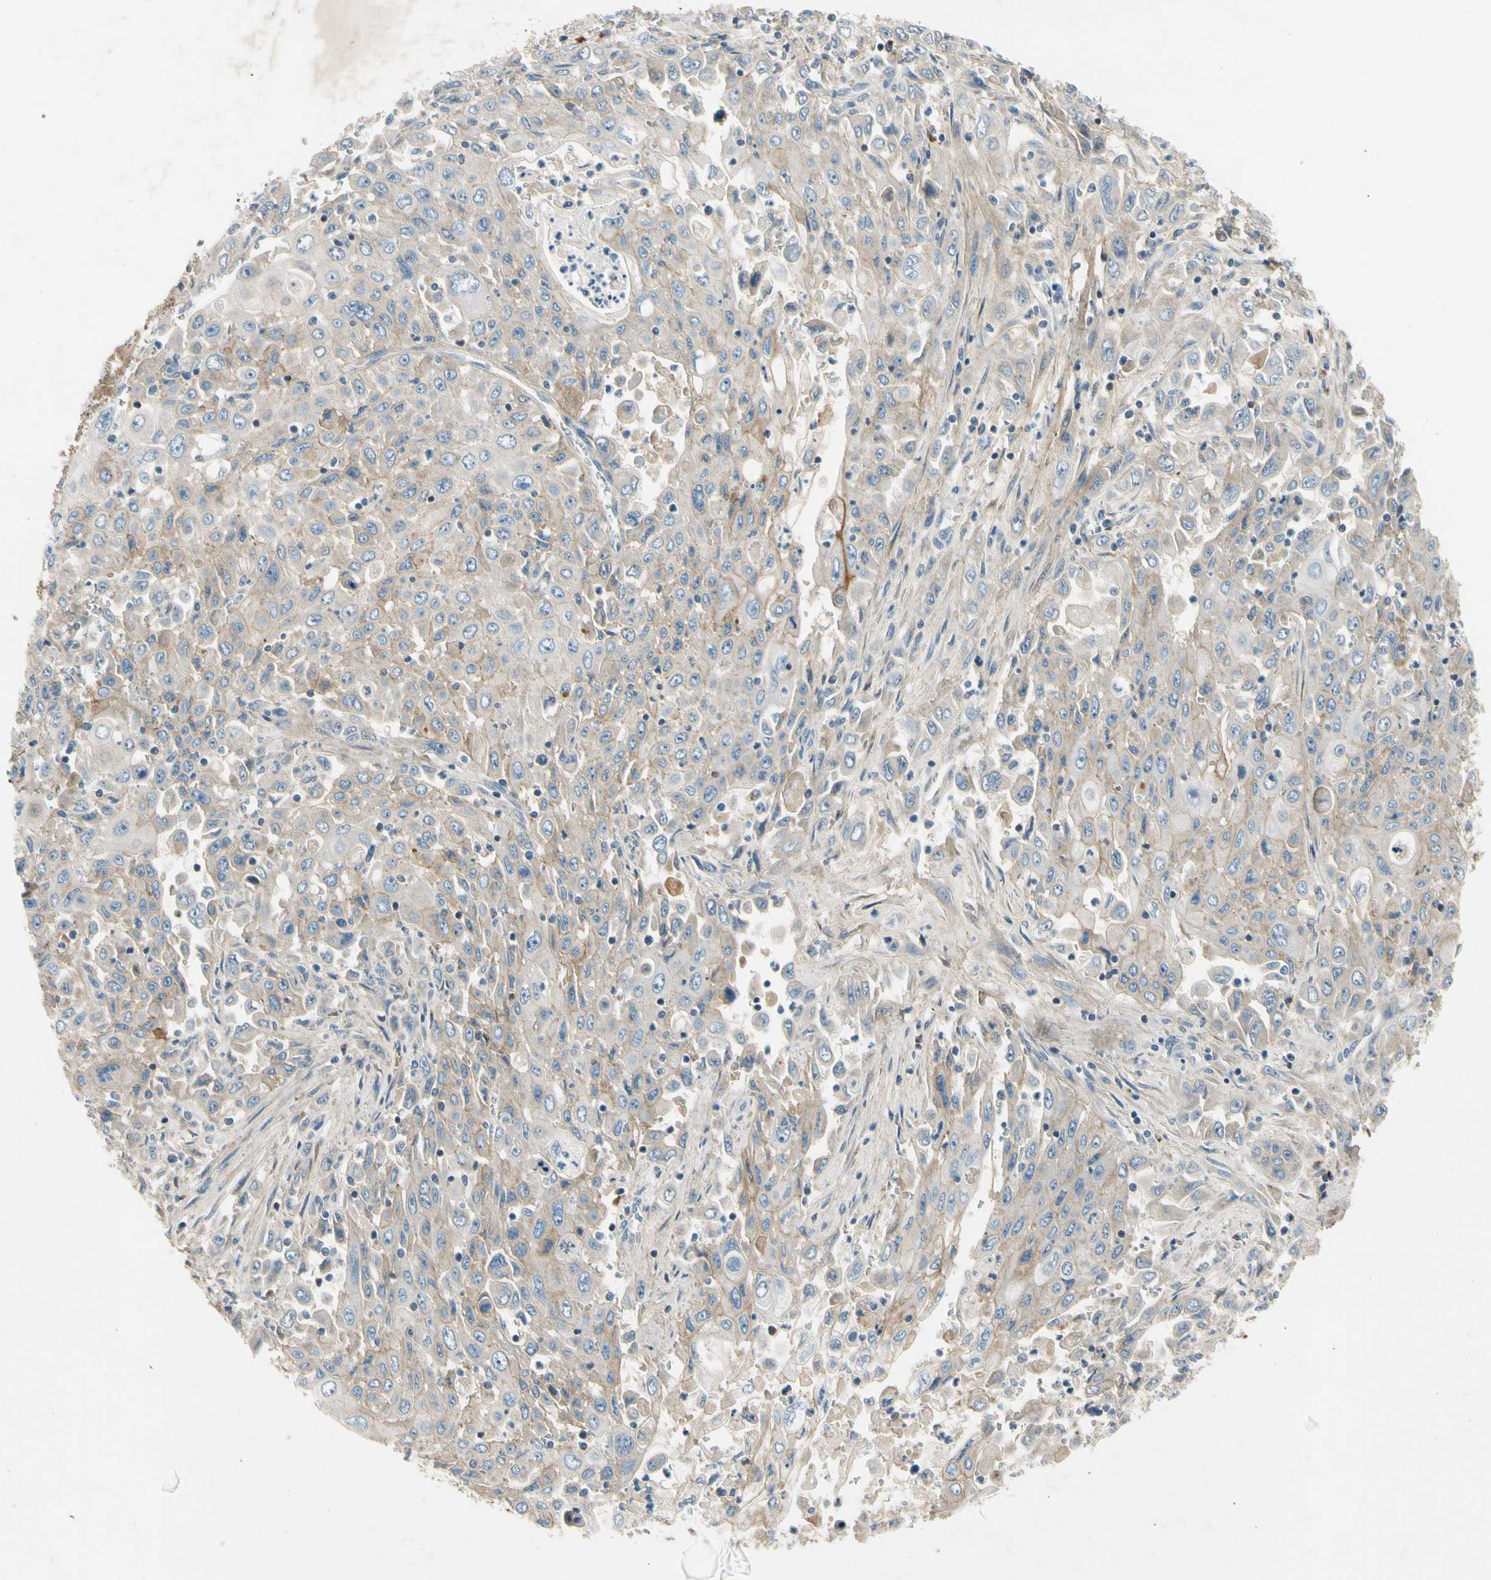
{"staining": {"intensity": "weak", "quantity": "25%-75%", "location": "cytoplasmic/membranous"}, "tissue": "pancreatic cancer", "cell_type": "Tumor cells", "image_type": "cancer", "snomed": [{"axis": "morphology", "description": "Adenocarcinoma, NOS"}, {"axis": "topography", "description": "Pancreas"}], "caption": "Pancreatic cancer (adenocarcinoma) tissue displays weak cytoplasmic/membranous expression in approximately 25%-75% of tumor cells", "gene": "MST1R", "patient": {"sex": "male", "age": 70}}